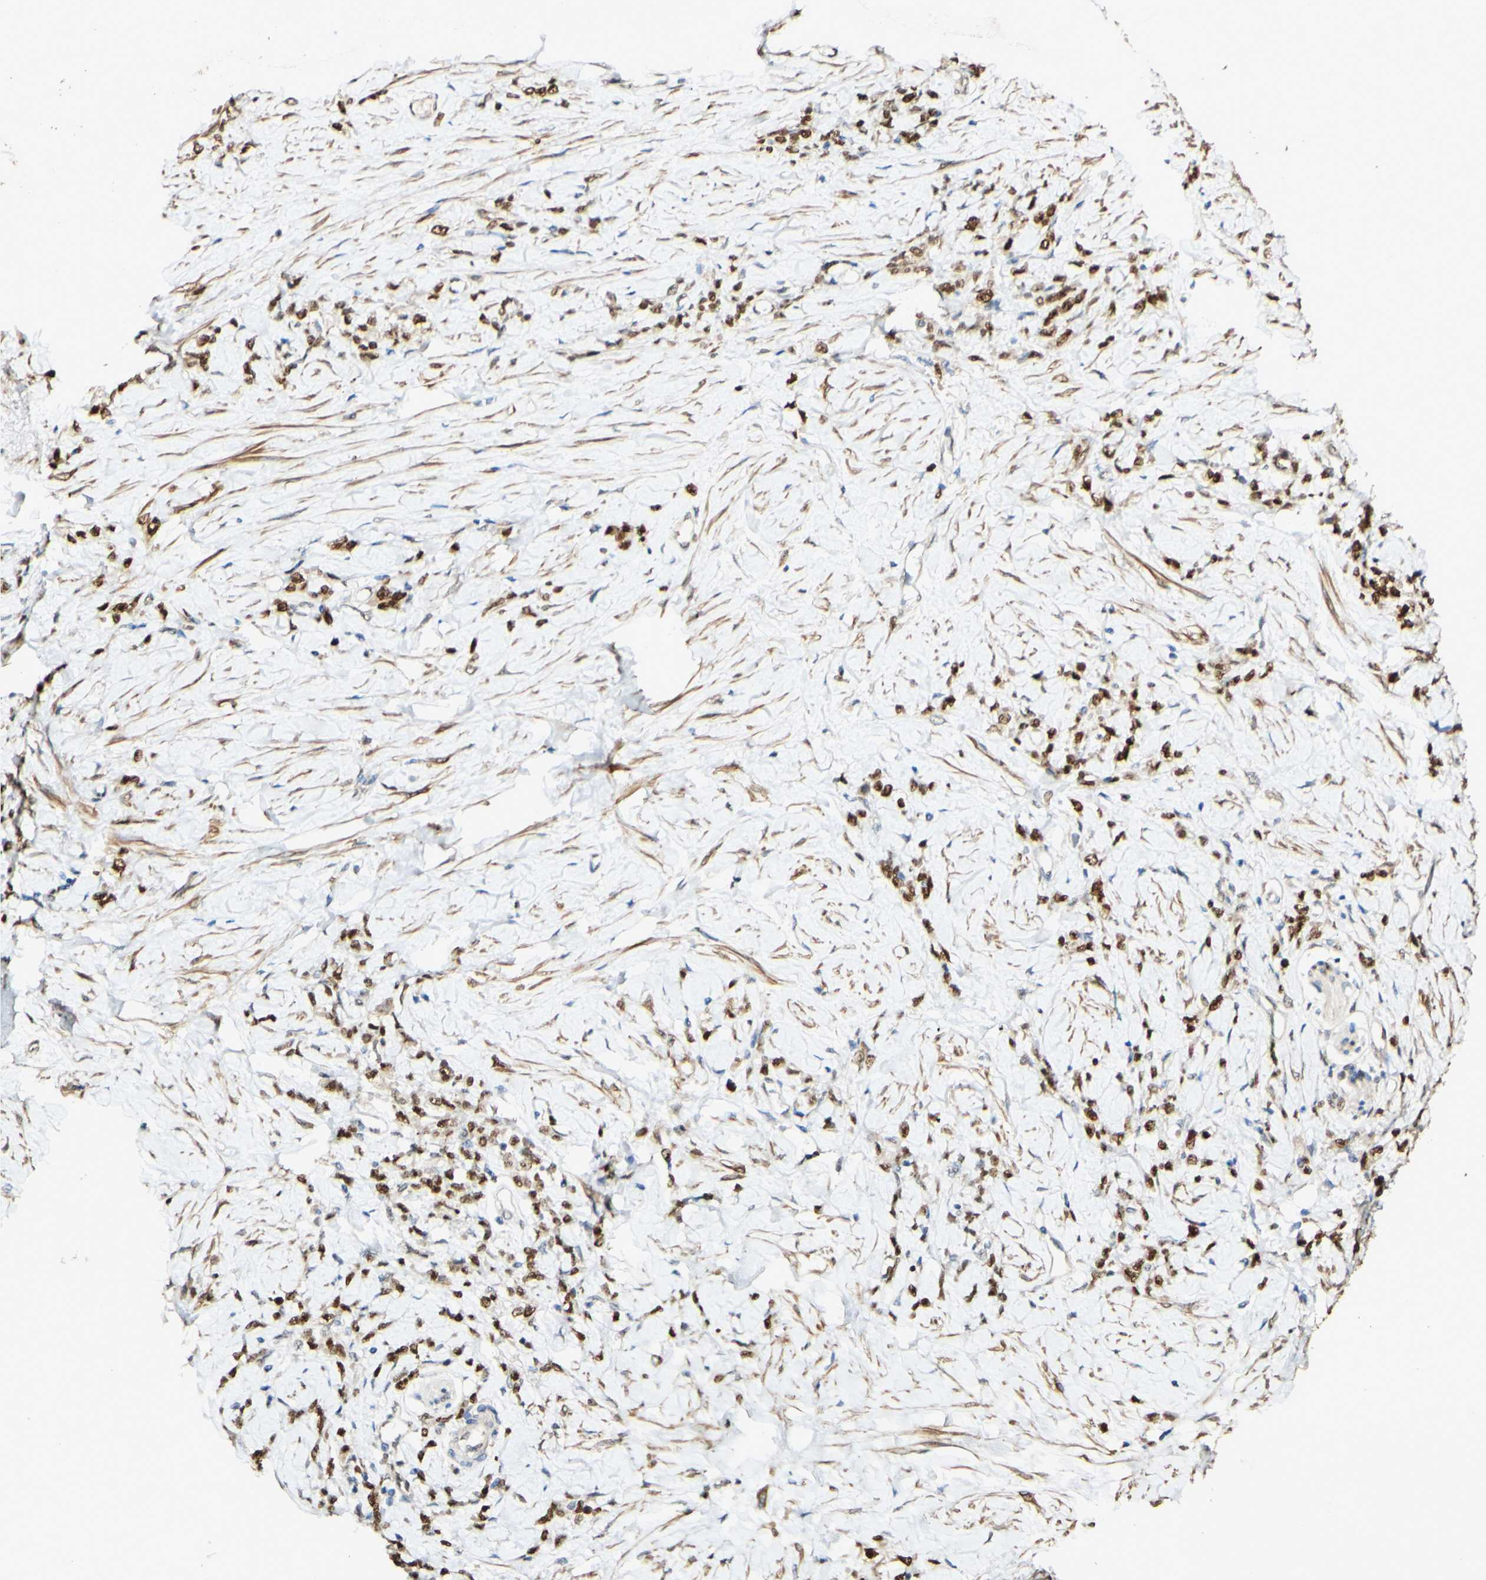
{"staining": {"intensity": "strong", "quantity": ">75%", "location": "nuclear"}, "tissue": "stomach cancer", "cell_type": "Tumor cells", "image_type": "cancer", "snomed": [{"axis": "morphology", "description": "Adenocarcinoma, NOS"}, {"axis": "topography", "description": "Stomach"}], "caption": "Immunohistochemical staining of stomach cancer (adenocarcinoma) demonstrates high levels of strong nuclear staining in about >75% of tumor cells.", "gene": "MAP3K4", "patient": {"sex": "male", "age": 82}}